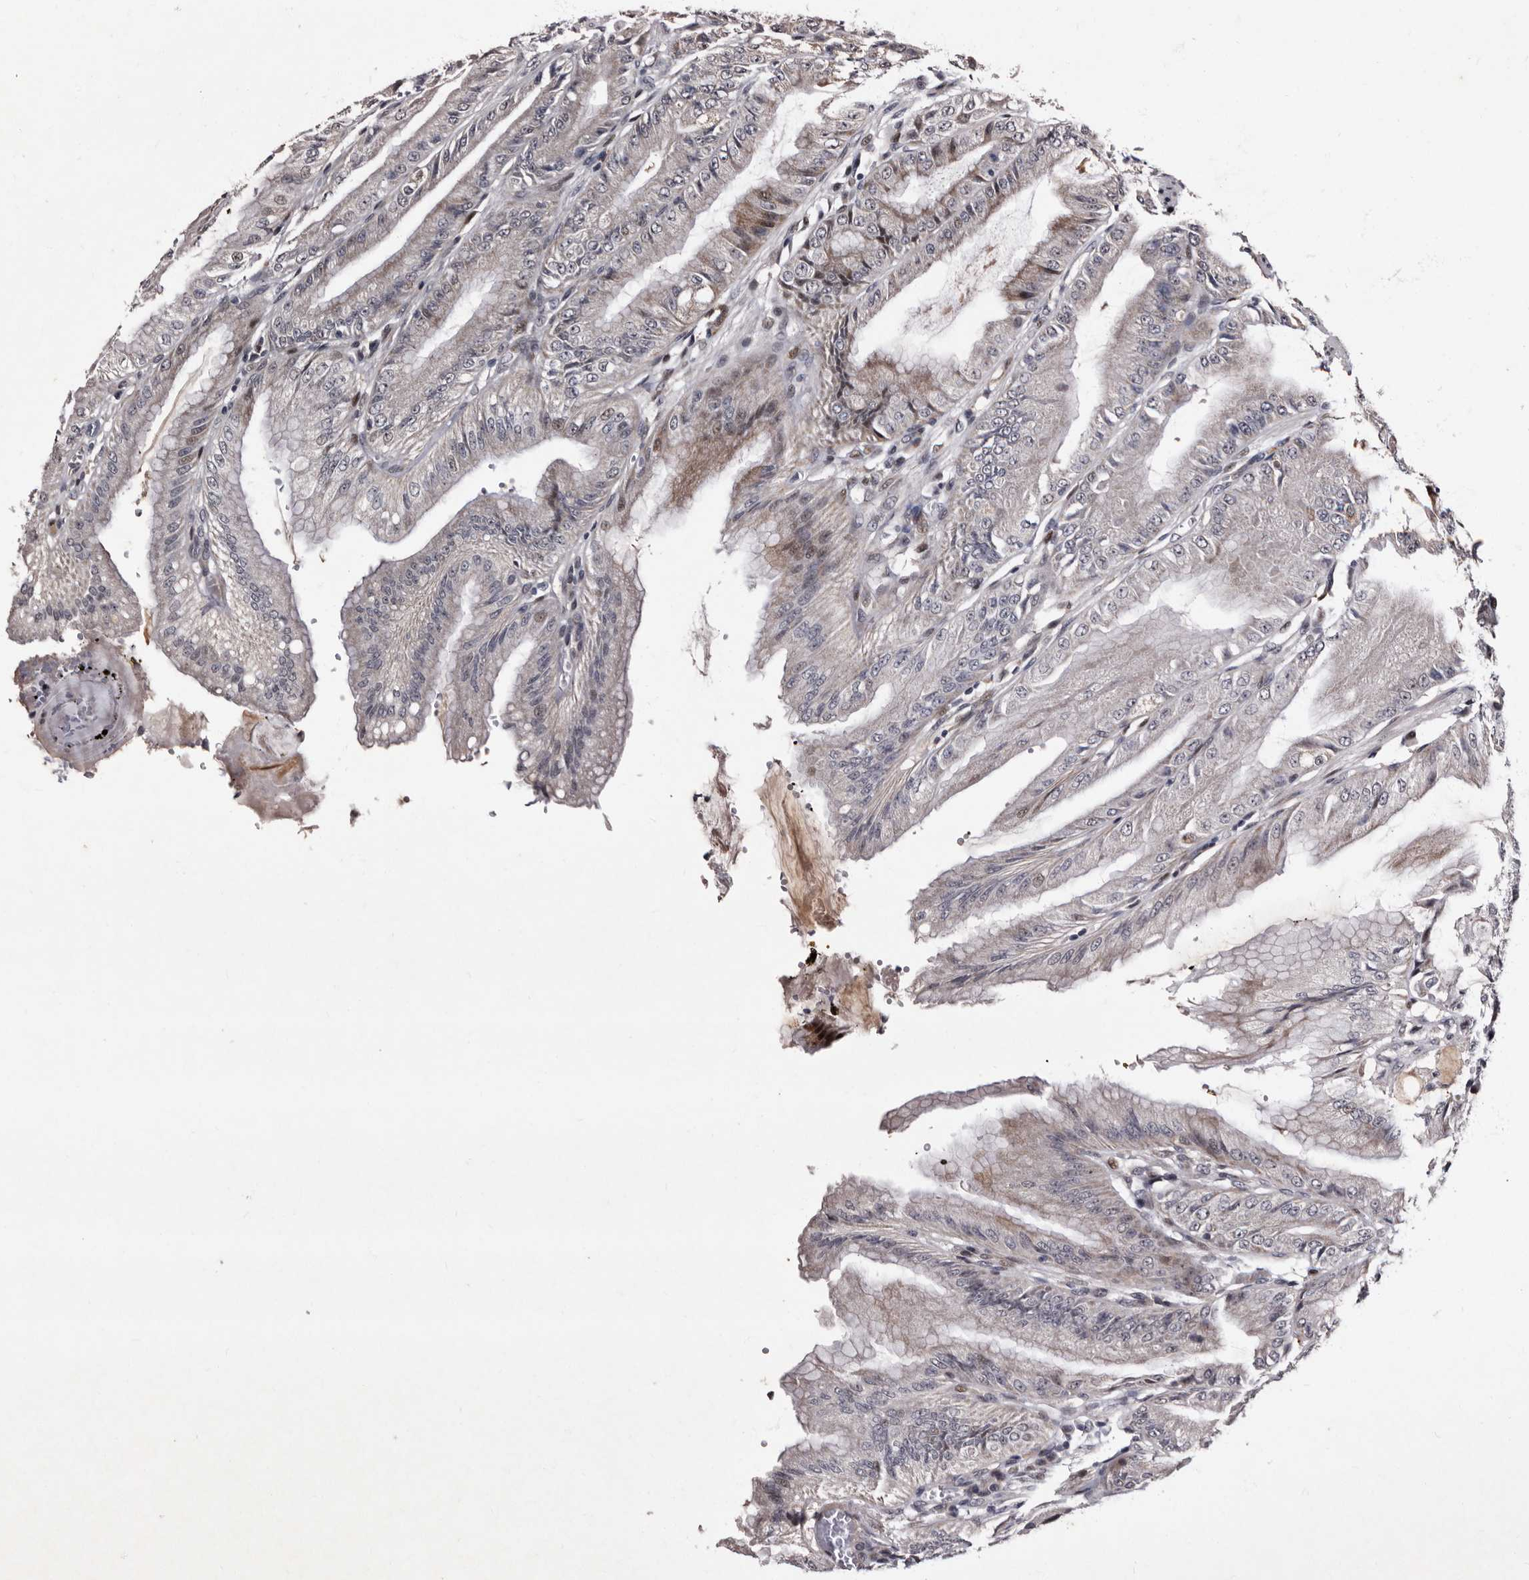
{"staining": {"intensity": "moderate", "quantity": "<25%", "location": "cytoplasmic/membranous,nuclear"}, "tissue": "stomach", "cell_type": "Glandular cells", "image_type": "normal", "snomed": [{"axis": "morphology", "description": "Normal tissue, NOS"}, {"axis": "topography", "description": "Stomach, lower"}], "caption": "A photomicrograph showing moderate cytoplasmic/membranous,nuclear positivity in approximately <25% of glandular cells in unremarkable stomach, as visualized by brown immunohistochemical staining.", "gene": "TNKS", "patient": {"sex": "male", "age": 71}}